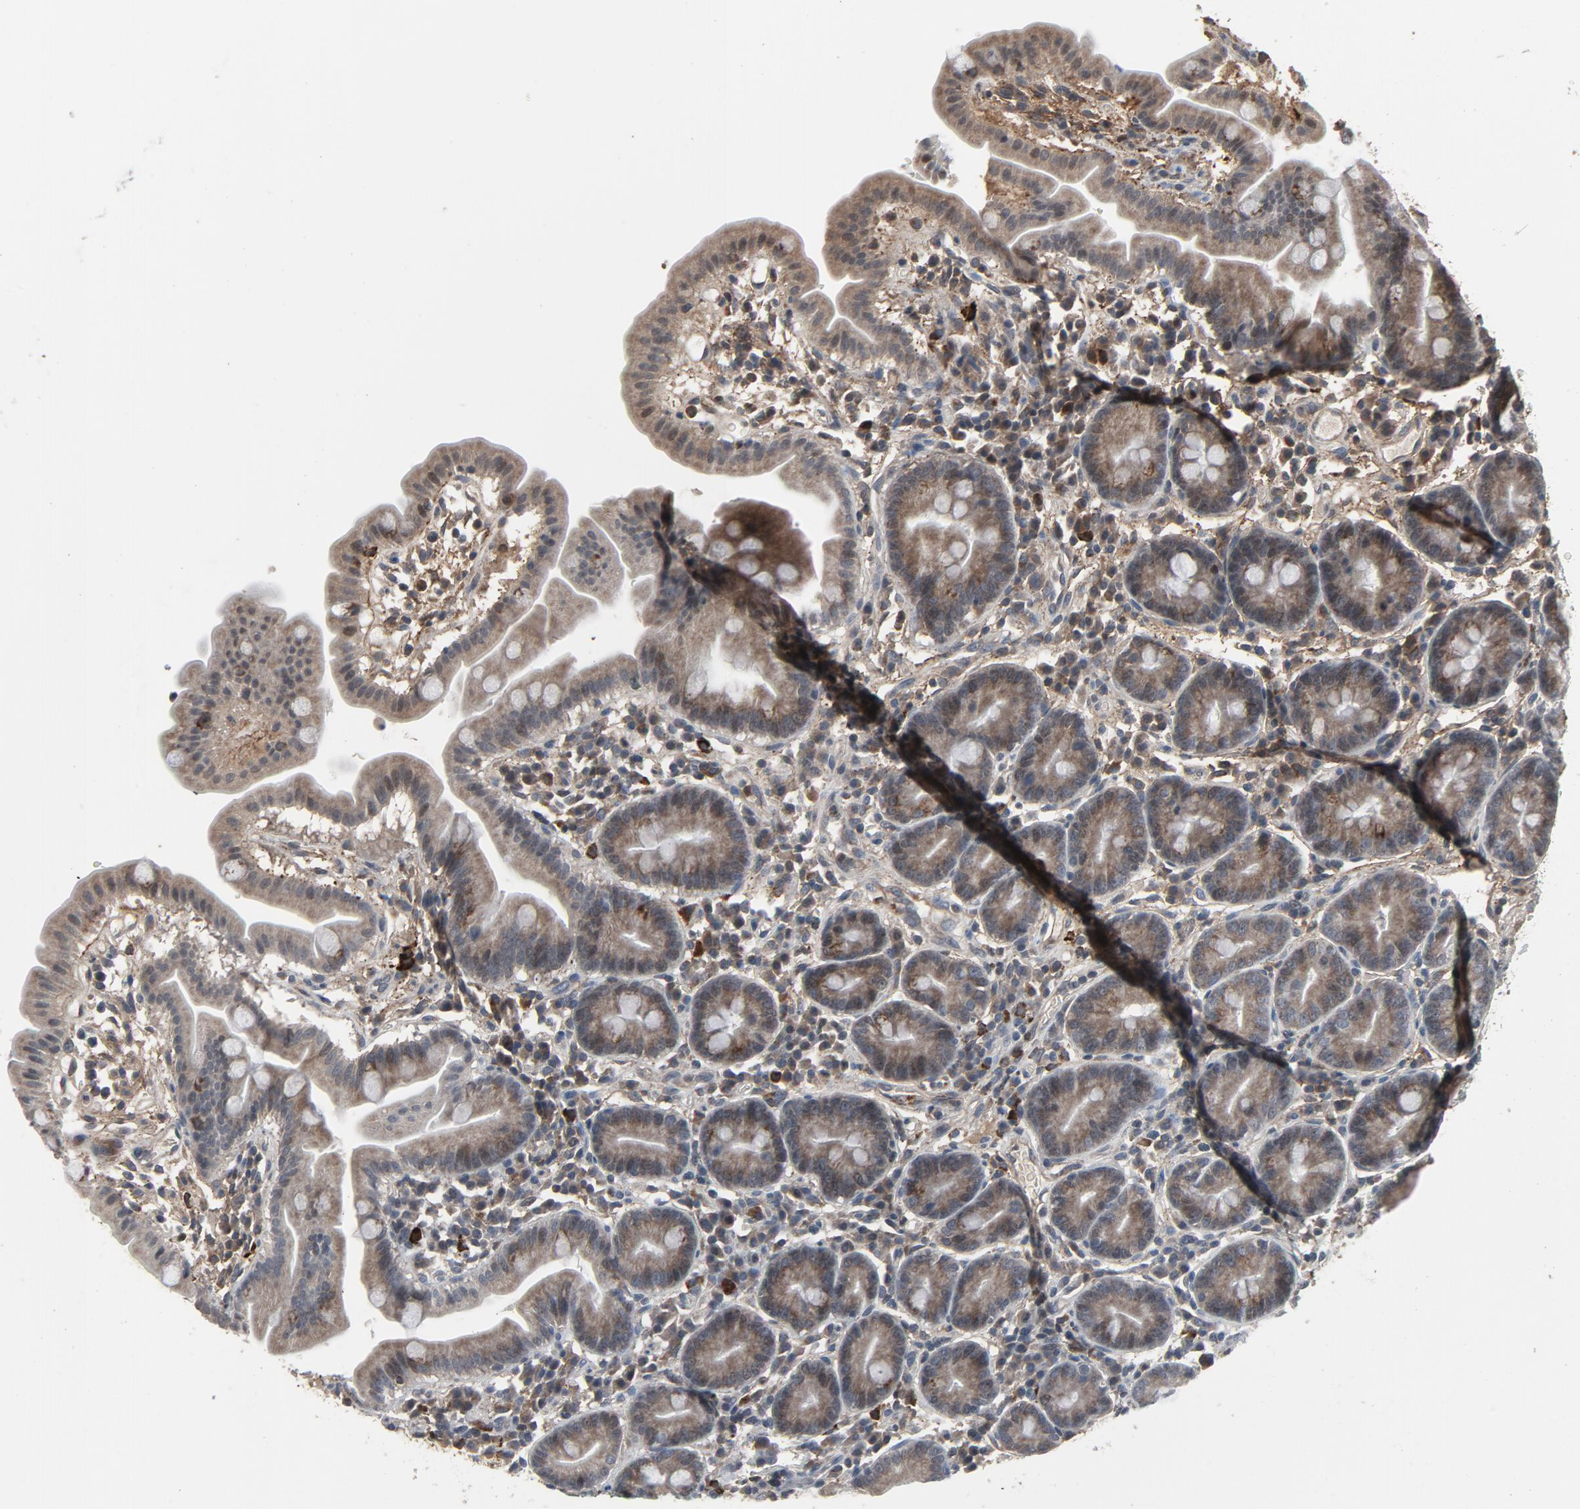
{"staining": {"intensity": "weak", "quantity": "<25%", "location": "cytoplasmic/membranous"}, "tissue": "duodenum", "cell_type": "Glandular cells", "image_type": "normal", "snomed": [{"axis": "morphology", "description": "Normal tissue, NOS"}, {"axis": "topography", "description": "Duodenum"}], "caption": "A micrograph of duodenum stained for a protein displays no brown staining in glandular cells.", "gene": "PDZD4", "patient": {"sex": "male", "age": 50}}